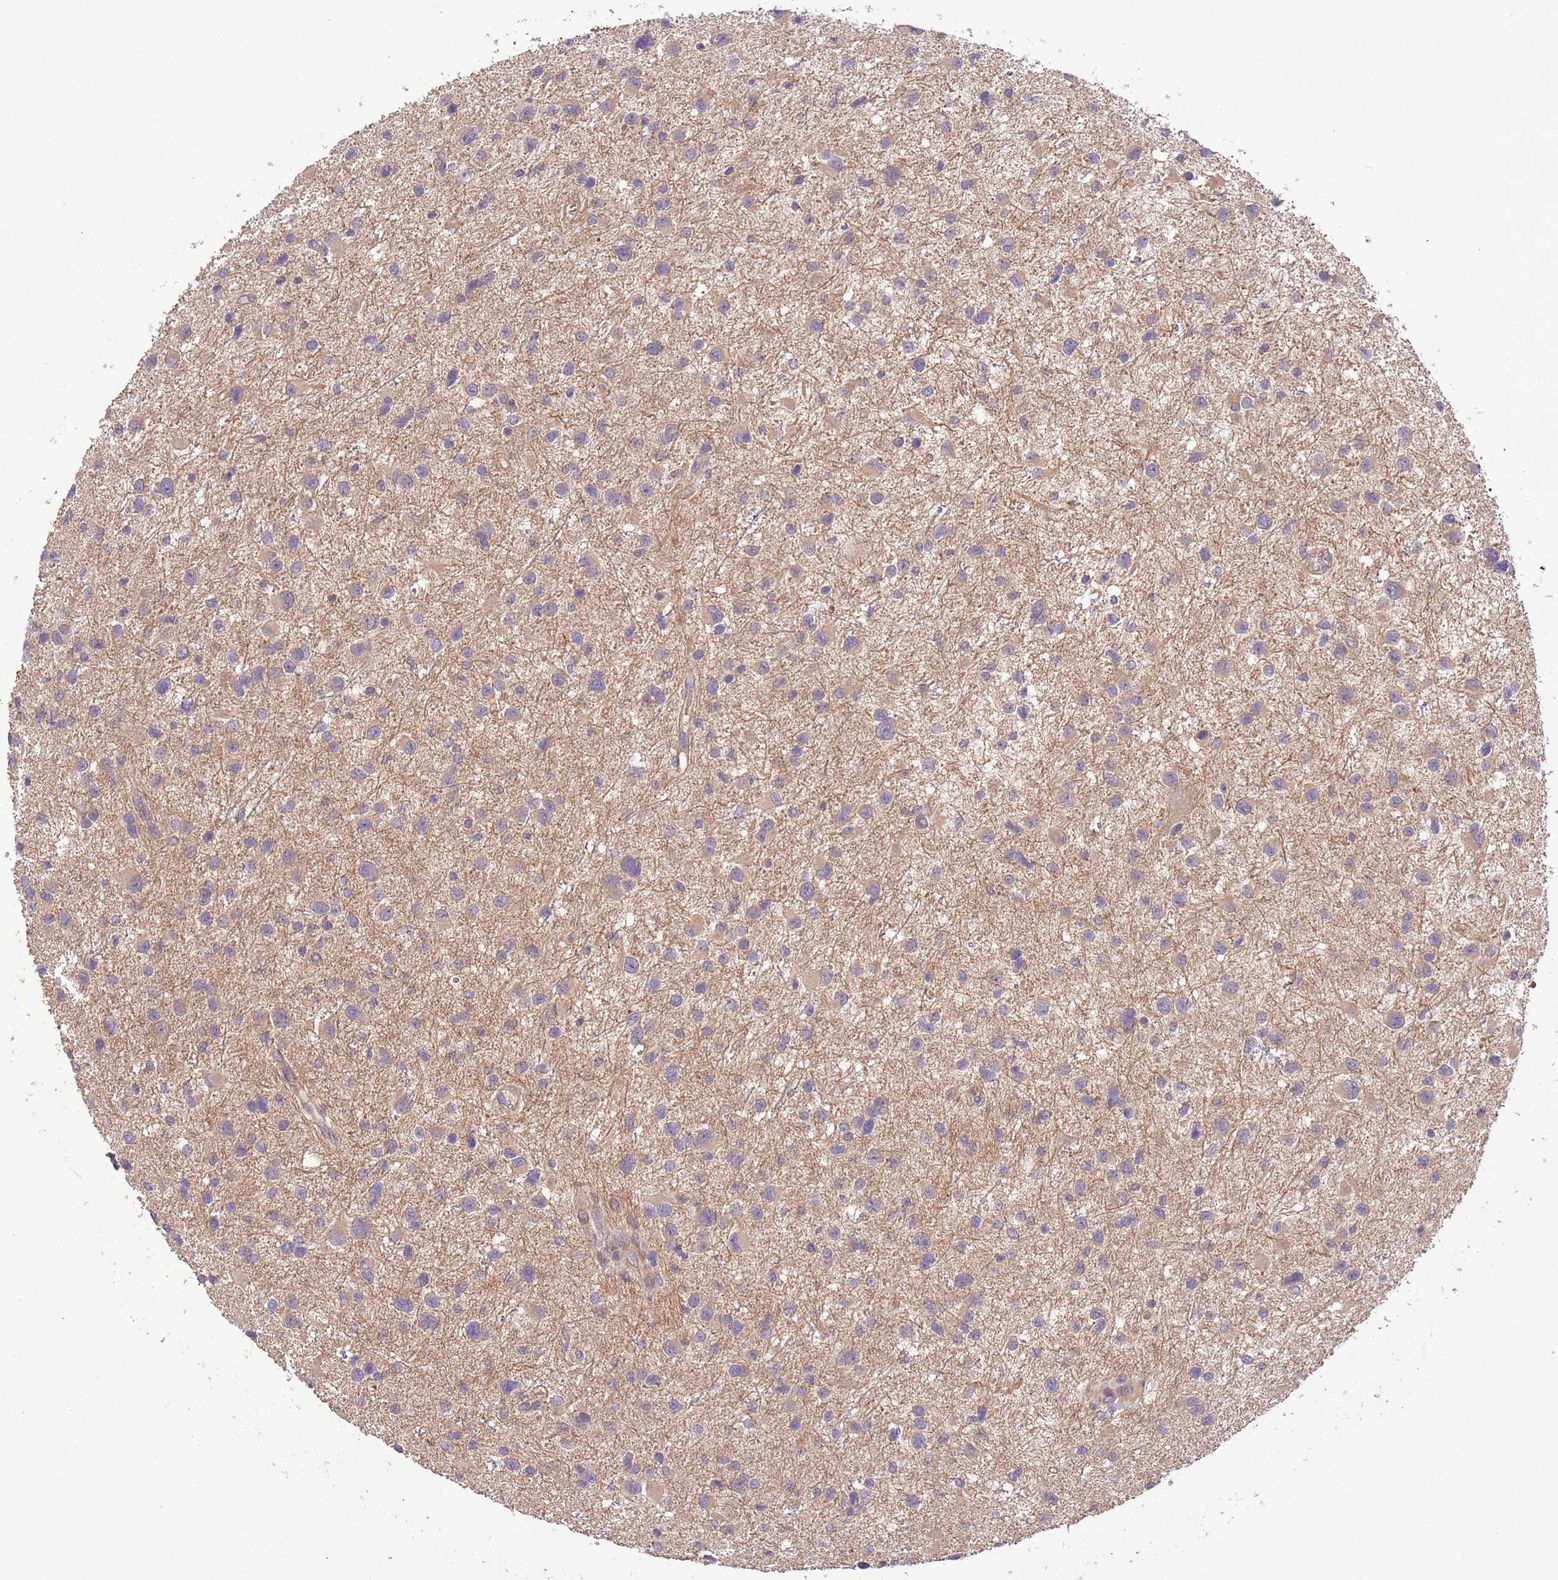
{"staining": {"intensity": "negative", "quantity": "none", "location": "none"}, "tissue": "glioma", "cell_type": "Tumor cells", "image_type": "cancer", "snomed": [{"axis": "morphology", "description": "Glioma, malignant, Low grade"}, {"axis": "topography", "description": "Brain"}], "caption": "A high-resolution histopathology image shows immunohistochemistry staining of glioma, which shows no significant positivity in tumor cells.", "gene": "FAM89B", "patient": {"sex": "female", "age": 32}}